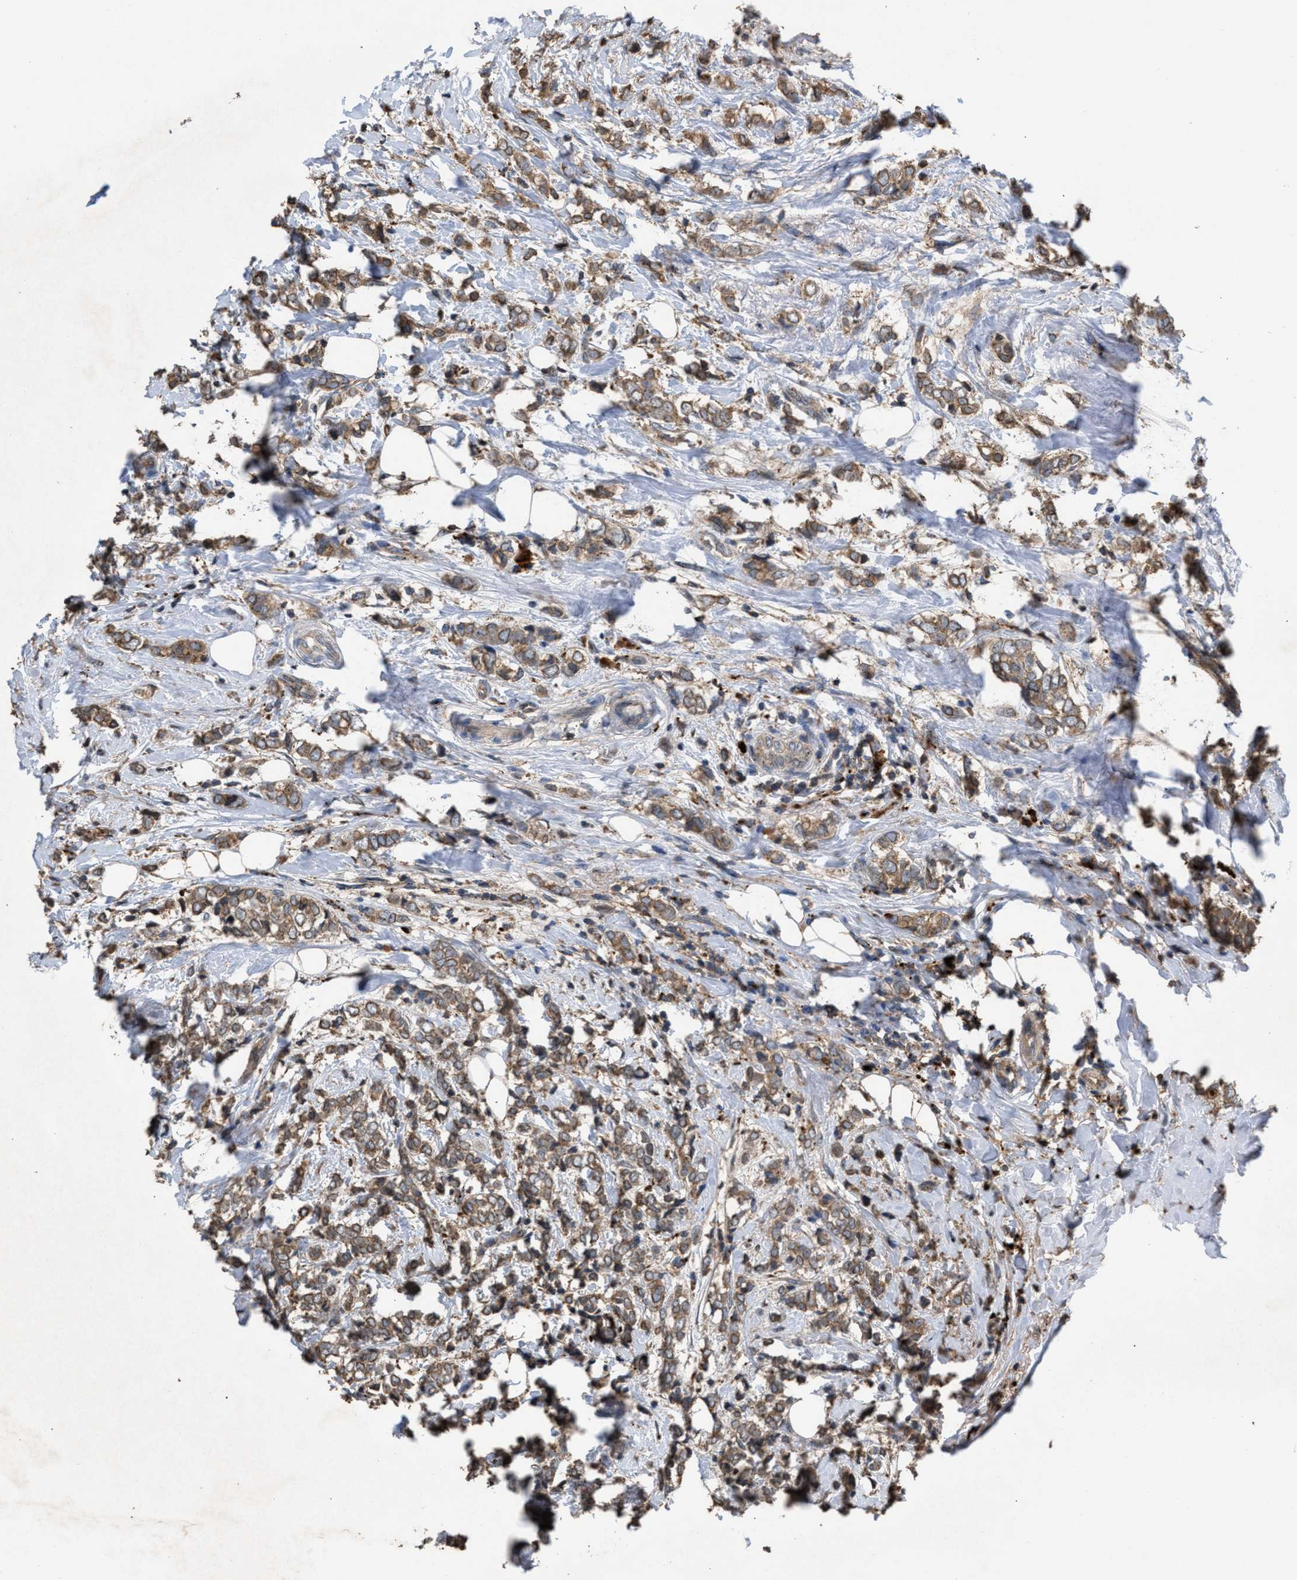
{"staining": {"intensity": "moderate", "quantity": ">75%", "location": "cytoplasmic/membranous"}, "tissue": "breast cancer", "cell_type": "Tumor cells", "image_type": "cancer", "snomed": [{"axis": "morphology", "description": "Normal tissue, NOS"}, {"axis": "morphology", "description": "Lobular carcinoma"}, {"axis": "topography", "description": "Breast"}], "caption": "DAB immunohistochemical staining of breast cancer (lobular carcinoma) shows moderate cytoplasmic/membranous protein staining in approximately >75% of tumor cells.", "gene": "ELMO3", "patient": {"sex": "female", "age": 47}}